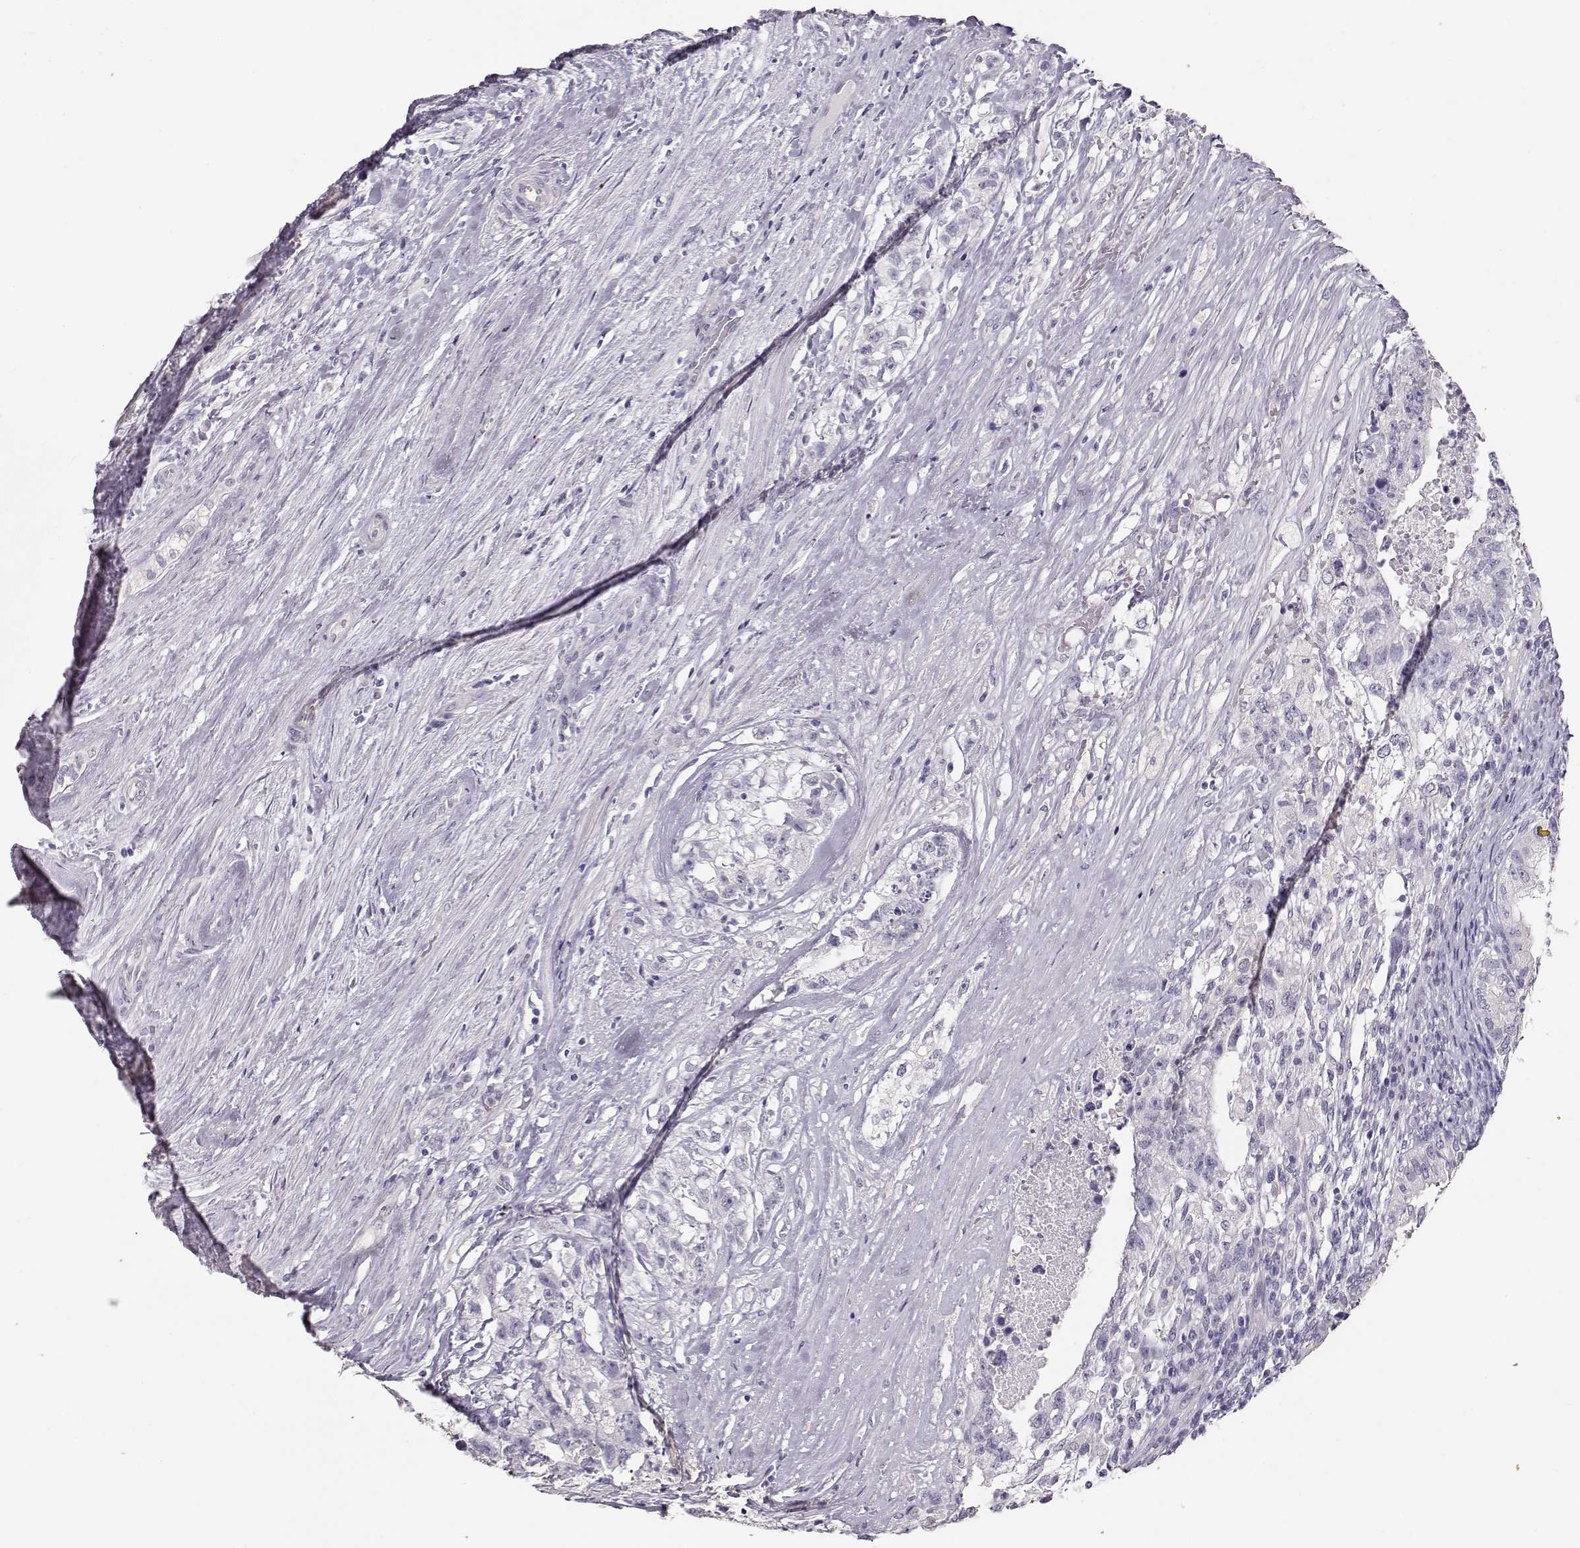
{"staining": {"intensity": "negative", "quantity": "none", "location": "none"}, "tissue": "testis cancer", "cell_type": "Tumor cells", "image_type": "cancer", "snomed": [{"axis": "morphology", "description": "Seminoma, NOS"}, {"axis": "morphology", "description": "Carcinoma, Embryonal, NOS"}, {"axis": "topography", "description": "Testis"}], "caption": "A histopathology image of human testis seminoma is negative for staining in tumor cells.", "gene": "MAGEC1", "patient": {"sex": "male", "age": 41}}